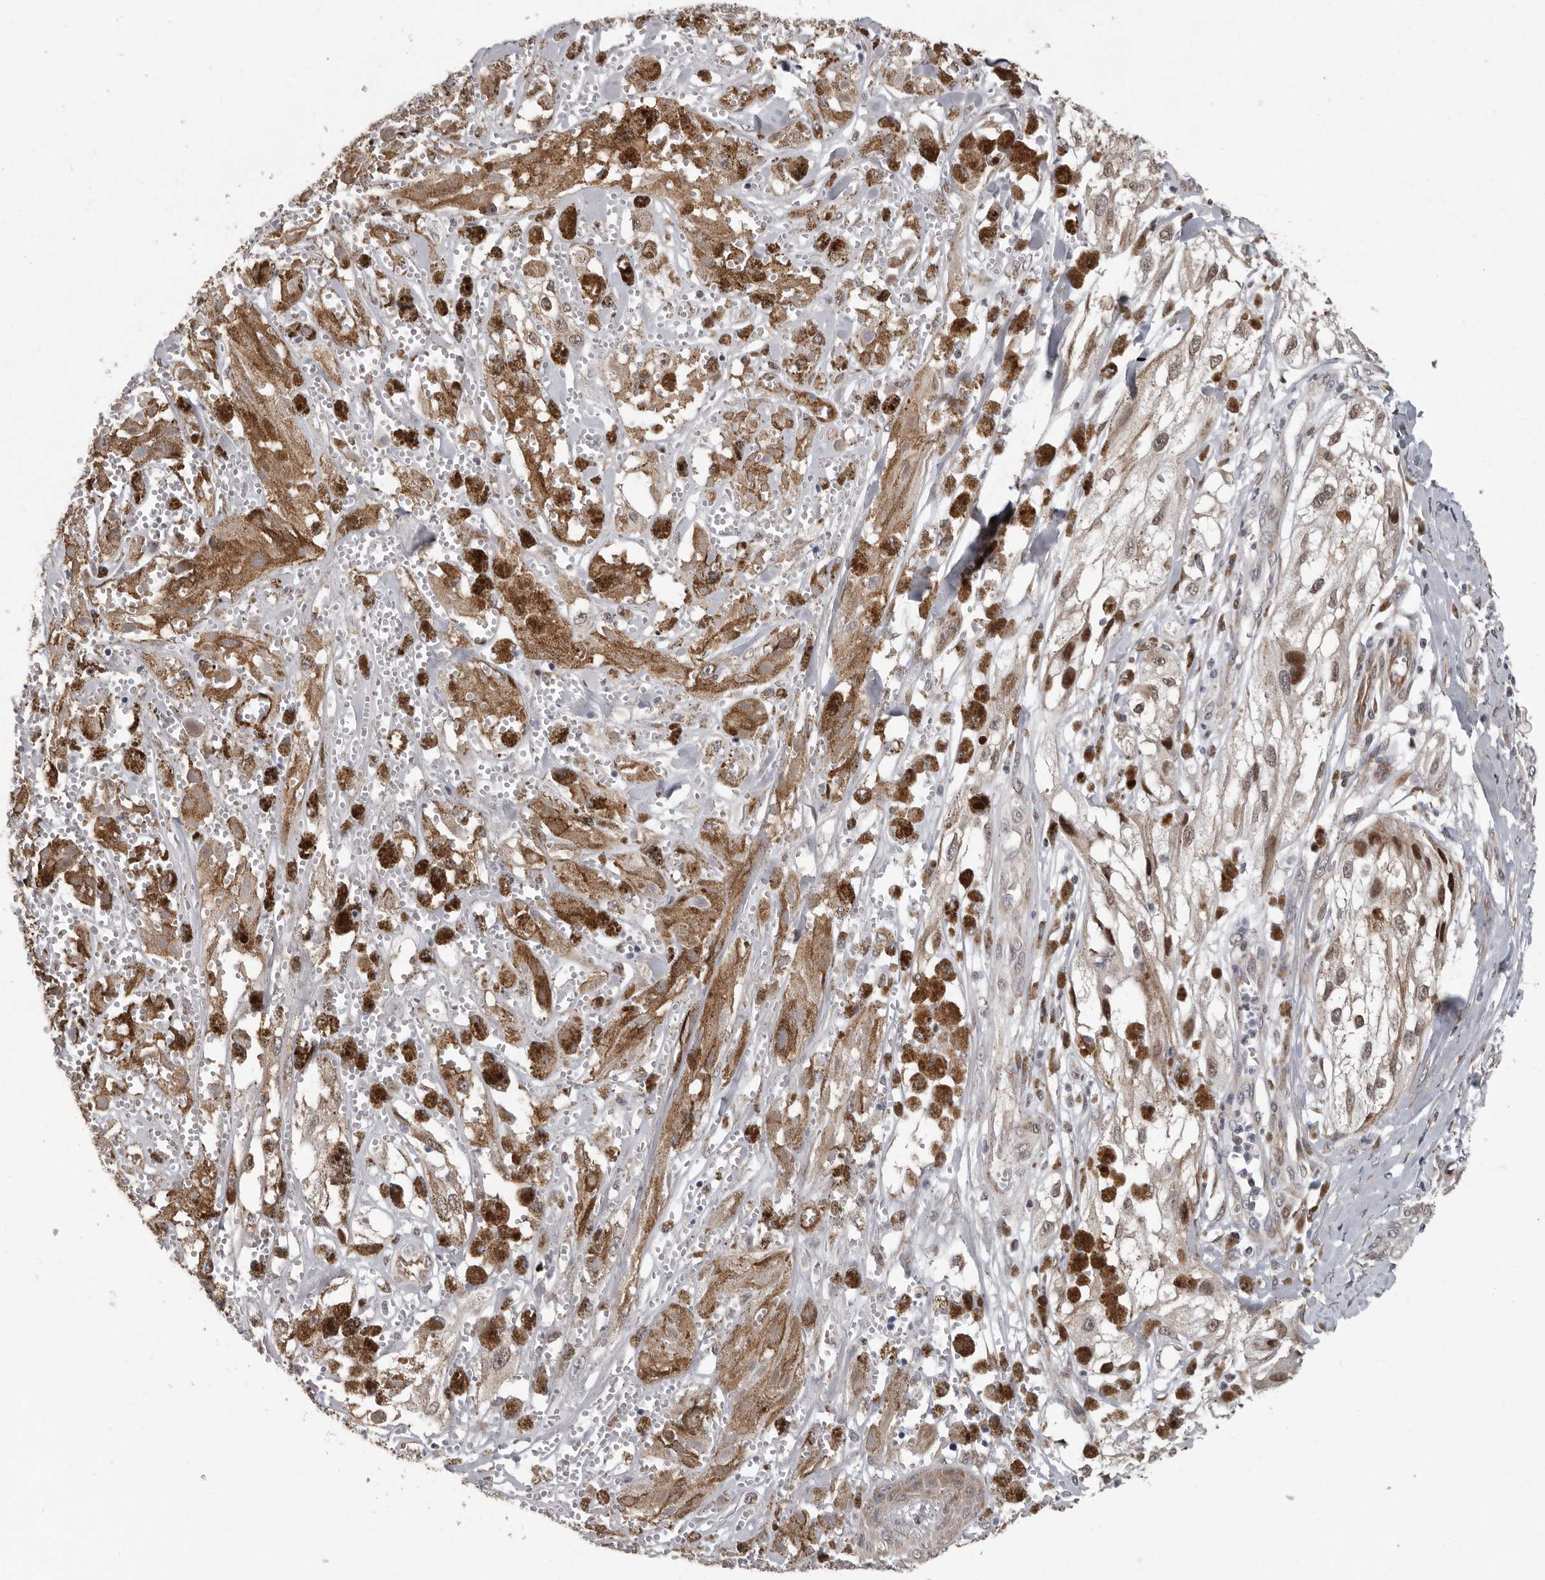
{"staining": {"intensity": "weak", "quantity": "25%-75%", "location": "cytoplasmic/membranous"}, "tissue": "melanoma", "cell_type": "Tumor cells", "image_type": "cancer", "snomed": [{"axis": "morphology", "description": "Malignant melanoma, NOS"}, {"axis": "topography", "description": "Skin"}], "caption": "Human malignant melanoma stained for a protein (brown) exhibits weak cytoplasmic/membranous positive staining in approximately 25%-75% of tumor cells.", "gene": "RALGPS2", "patient": {"sex": "male", "age": 88}}